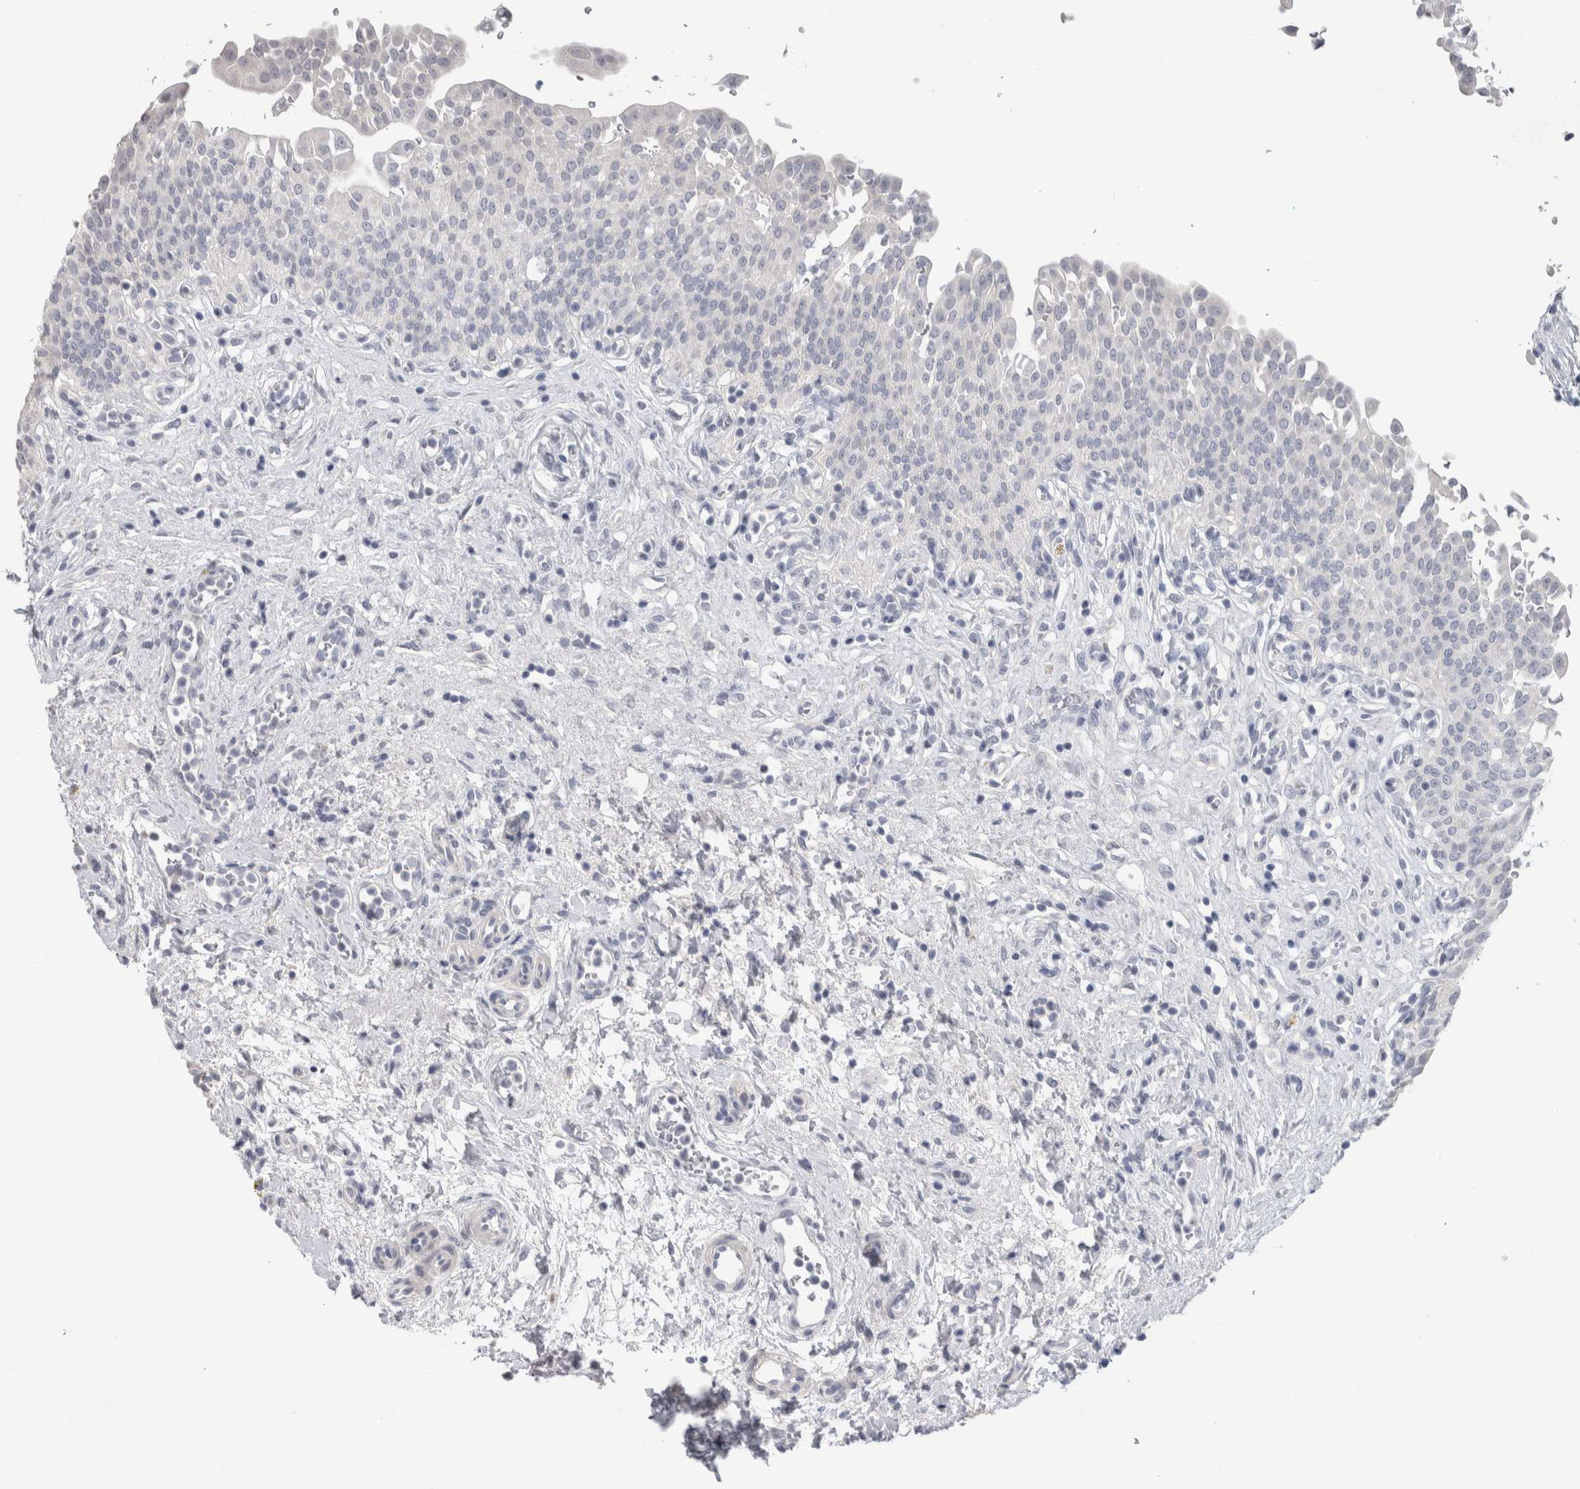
{"staining": {"intensity": "negative", "quantity": "none", "location": "none"}, "tissue": "urinary bladder", "cell_type": "Urothelial cells", "image_type": "normal", "snomed": [{"axis": "morphology", "description": "Urothelial carcinoma, High grade"}, {"axis": "topography", "description": "Urinary bladder"}], "caption": "The photomicrograph exhibits no significant positivity in urothelial cells of urinary bladder. (Brightfield microscopy of DAB (3,3'-diaminobenzidine) IHC at high magnification).", "gene": "ADAM2", "patient": {"sex": "male", "age": 46}}